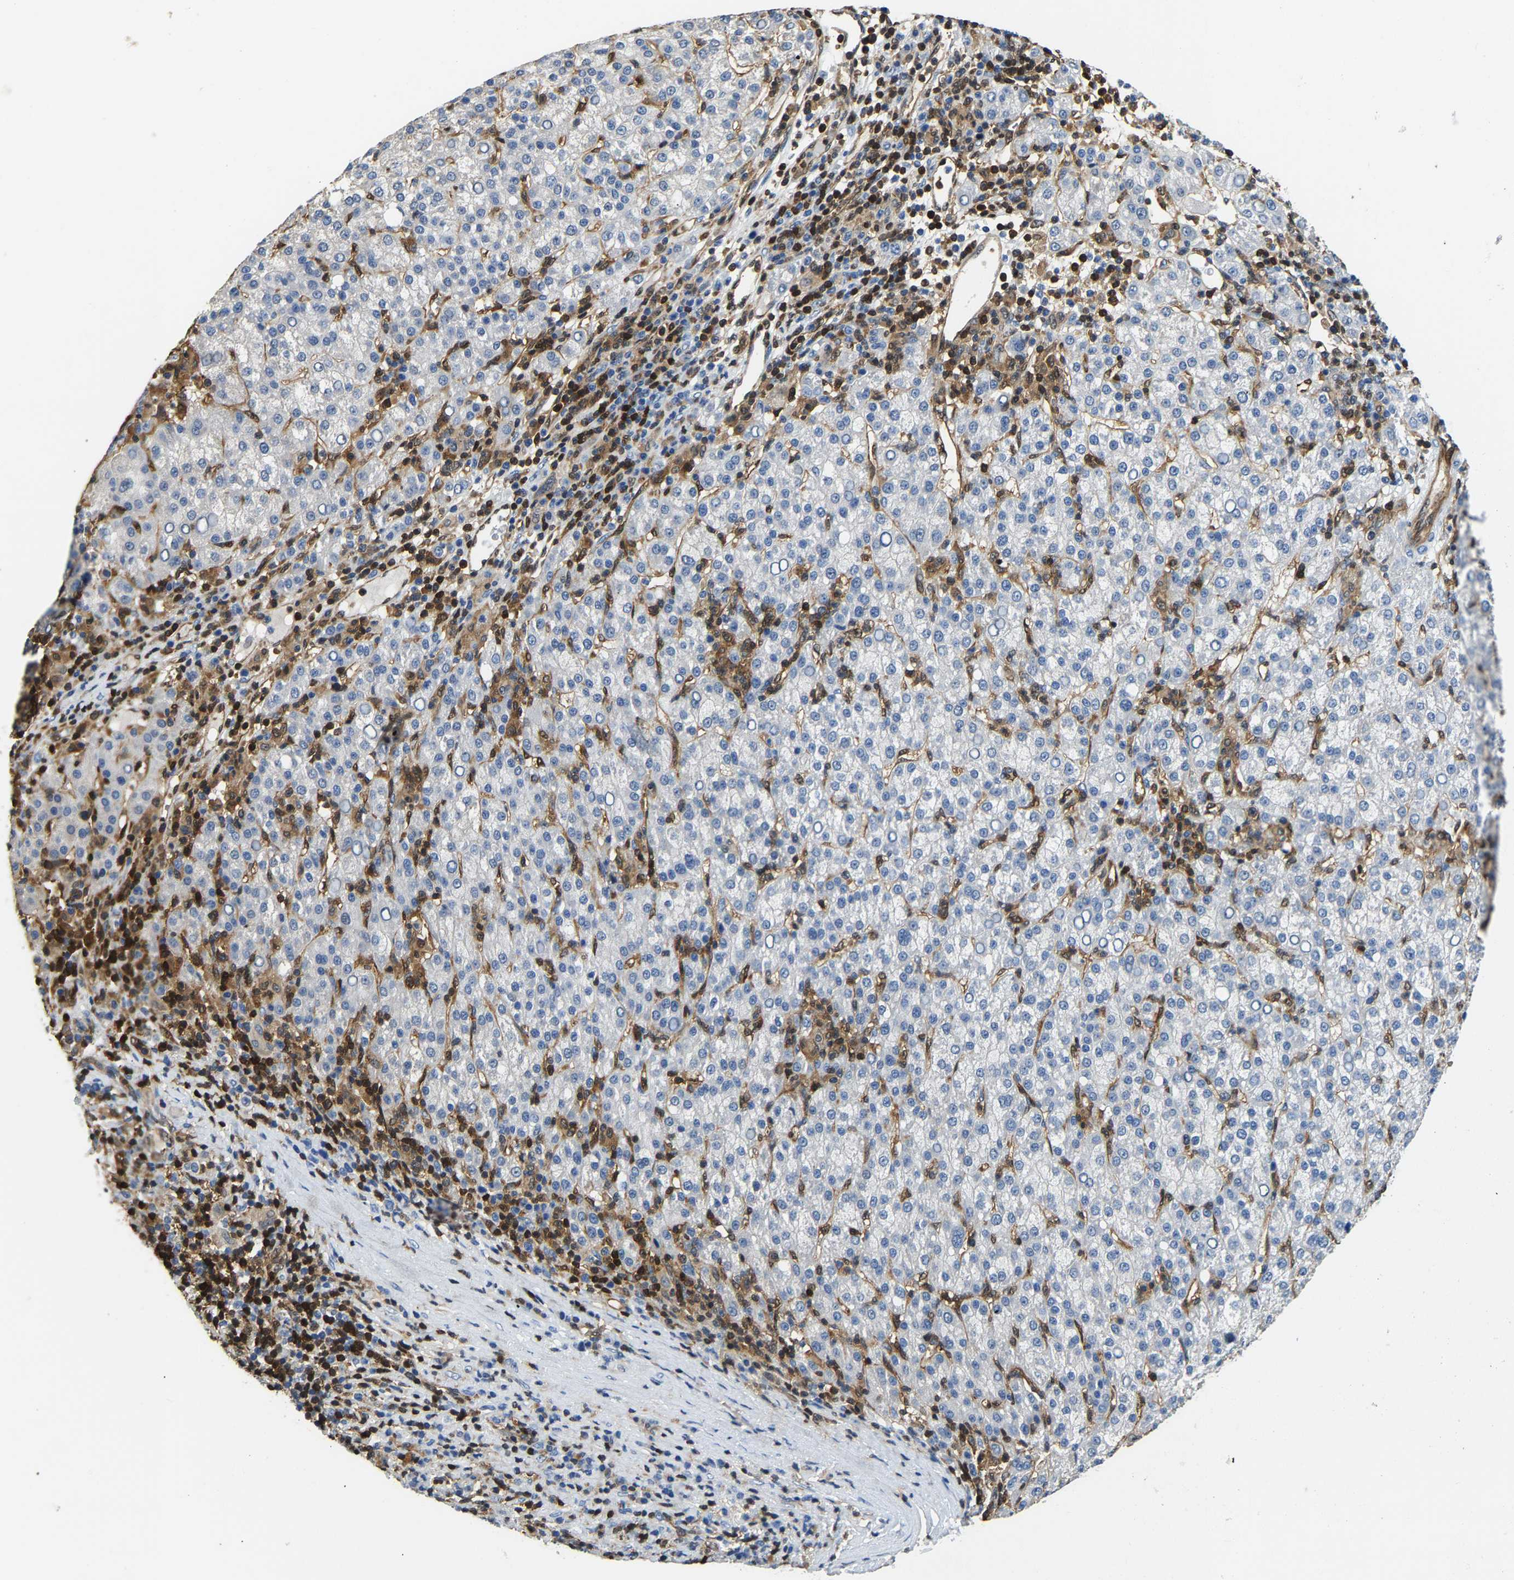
{"staining": {"intensity": "negative", "quantity": "none", "location": "none"}, "tissue": "liver cancer", "cell_type": "Tumor cells", "image_type": "cancer", "snomed": [{"axis": "morphology", "description": "Carcinoma, Hepatocellular, NOS"}, {"axis": "topography", "description": "Liver"}], "caption": "This histopathology image is of liver hepatocellular carcinoma stained with immunohistochemistry to label a protein in brown with the nuclei are counter-stained blue. There is no positivity in tumor cells.", "gene": "GIMAP7", "patient": {"sex": "female", "age": 58}}